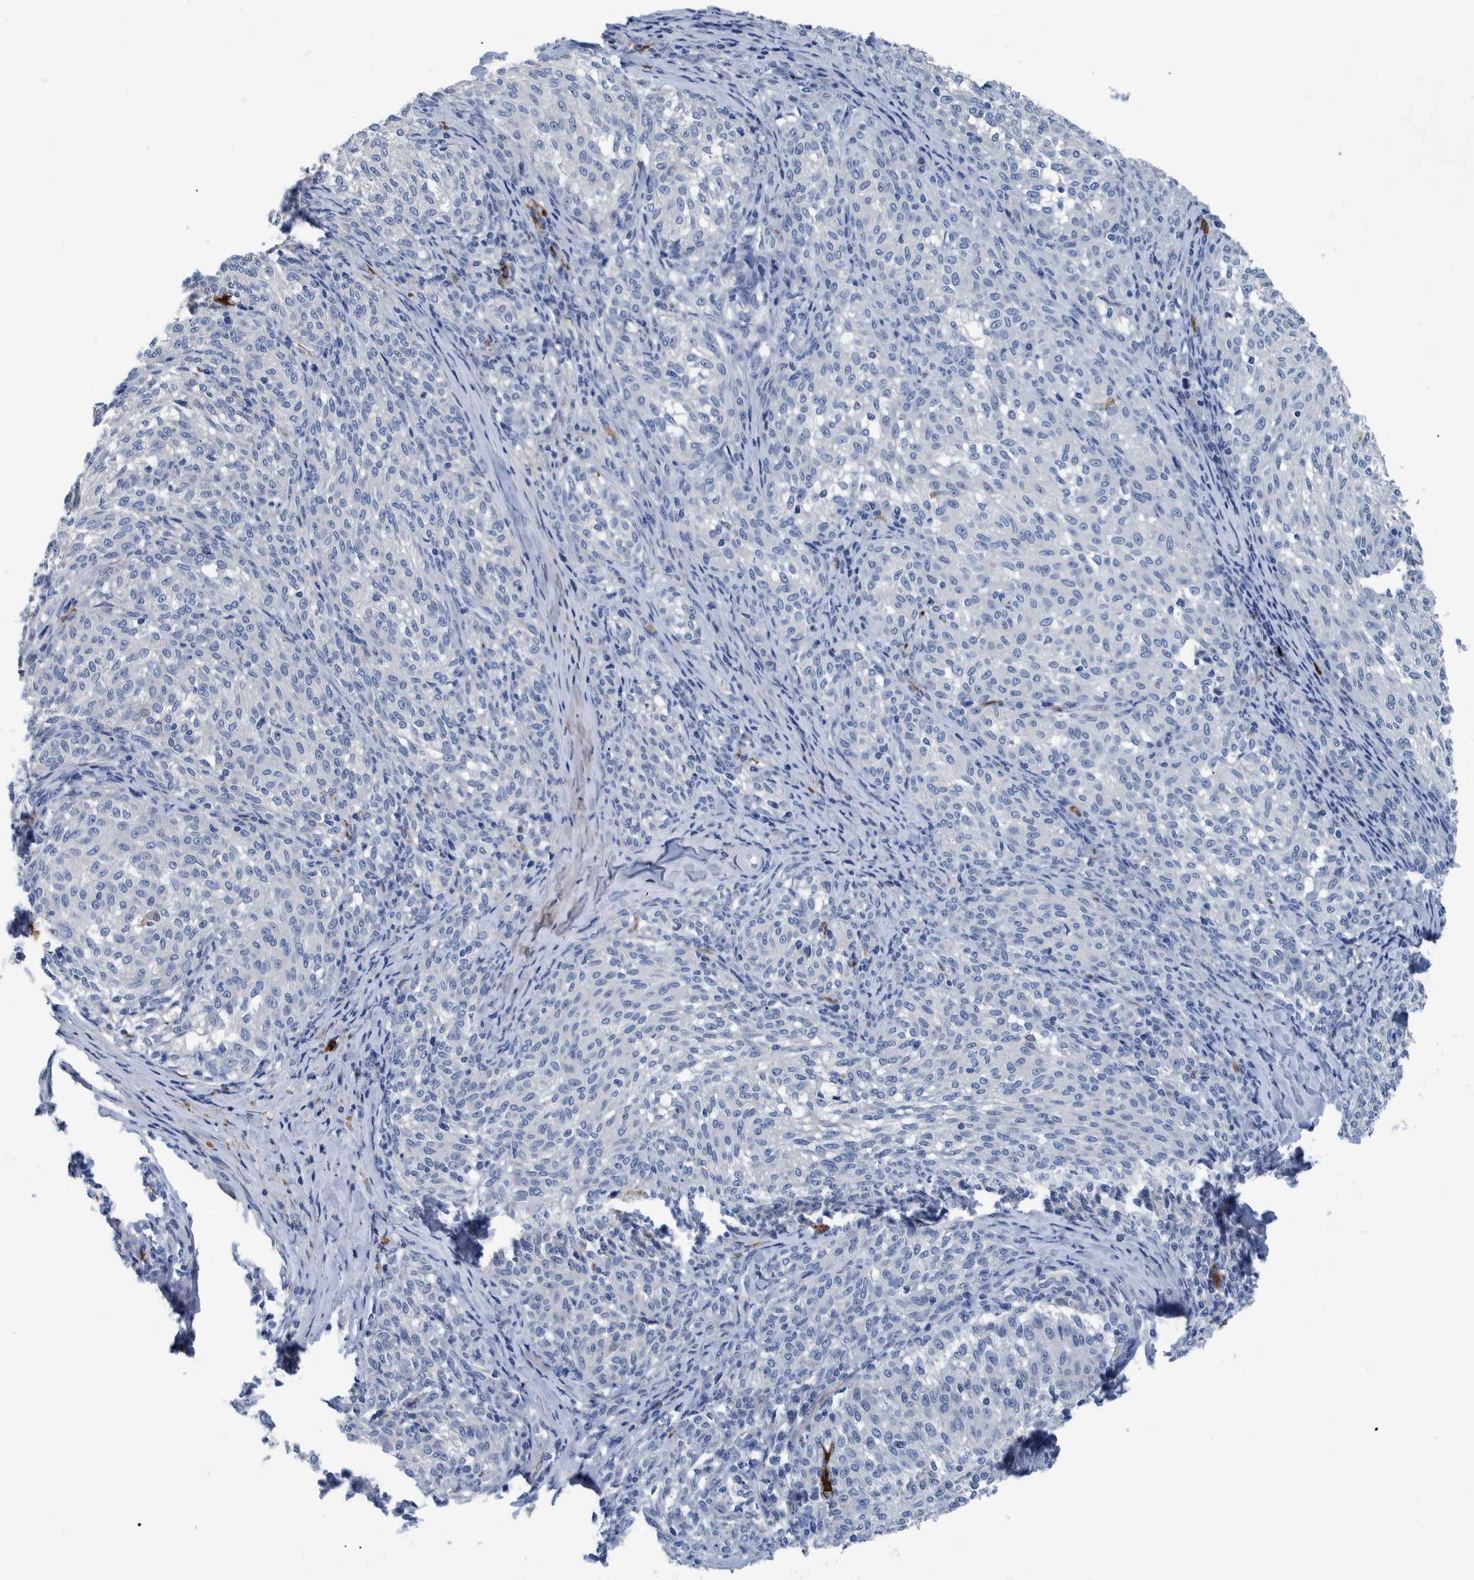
{"staining": {"intensity": "negative", "quantity": "none", "location": "none"}, "tissue": "melanoma", "cell_type": "Tumor cells", "image_type": "cancer", "snomed": [{"axis": "morphology", "description": "Malignant melanoma, NOS"}, {"axis": "topography", "description": "Skin"}], "caption": "This is an immunohistochemistry histopathology image of human malignant melanoma. There is no expression in tumor cells.", "gene": "IDO1", "patient": {"sex": "female", "age": 72}}